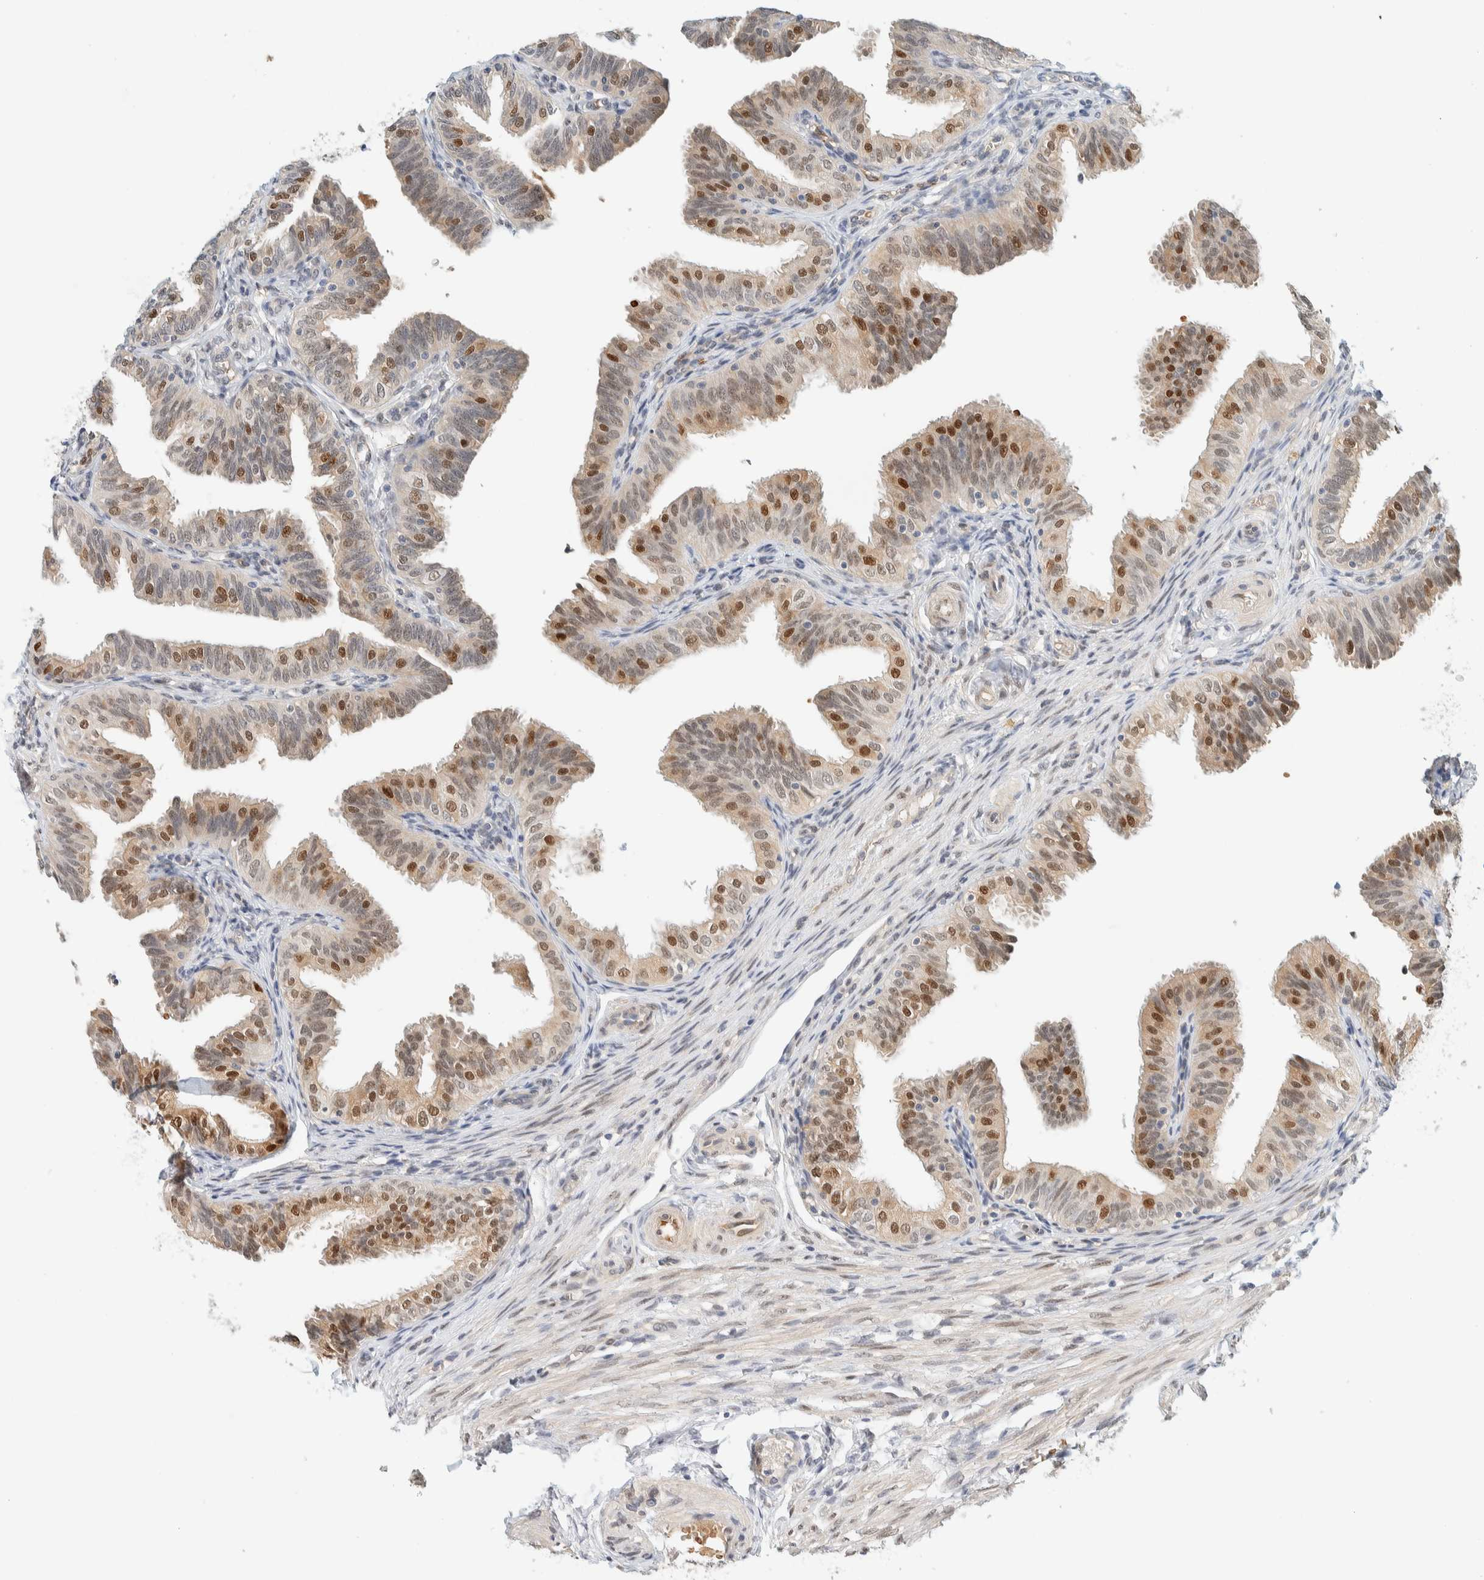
{"staining": {"intensity": "moderate", "quantity": "25%-75%", "location": "cytoplasmic/membranous,nuclear"}, "tissue": "fallopian tube", "cell_type": "Glandular cells", "image_type": "normal", "snomed": [{"axis": "morphology", "description": "Normal tissue, NOS"}, {"axis": "topography", "description": "Fallopian tube"}], "caption": "Immunohistochemical staining of unremarkable human fallopian tube shows 25%-75% levels of moderate cytoplasmic/membranous,nuclear protein expression in approximately 25%-75% of glandular cells.", "gene": "TSTD2", "patient": {"sex": "female", "age": 35}}